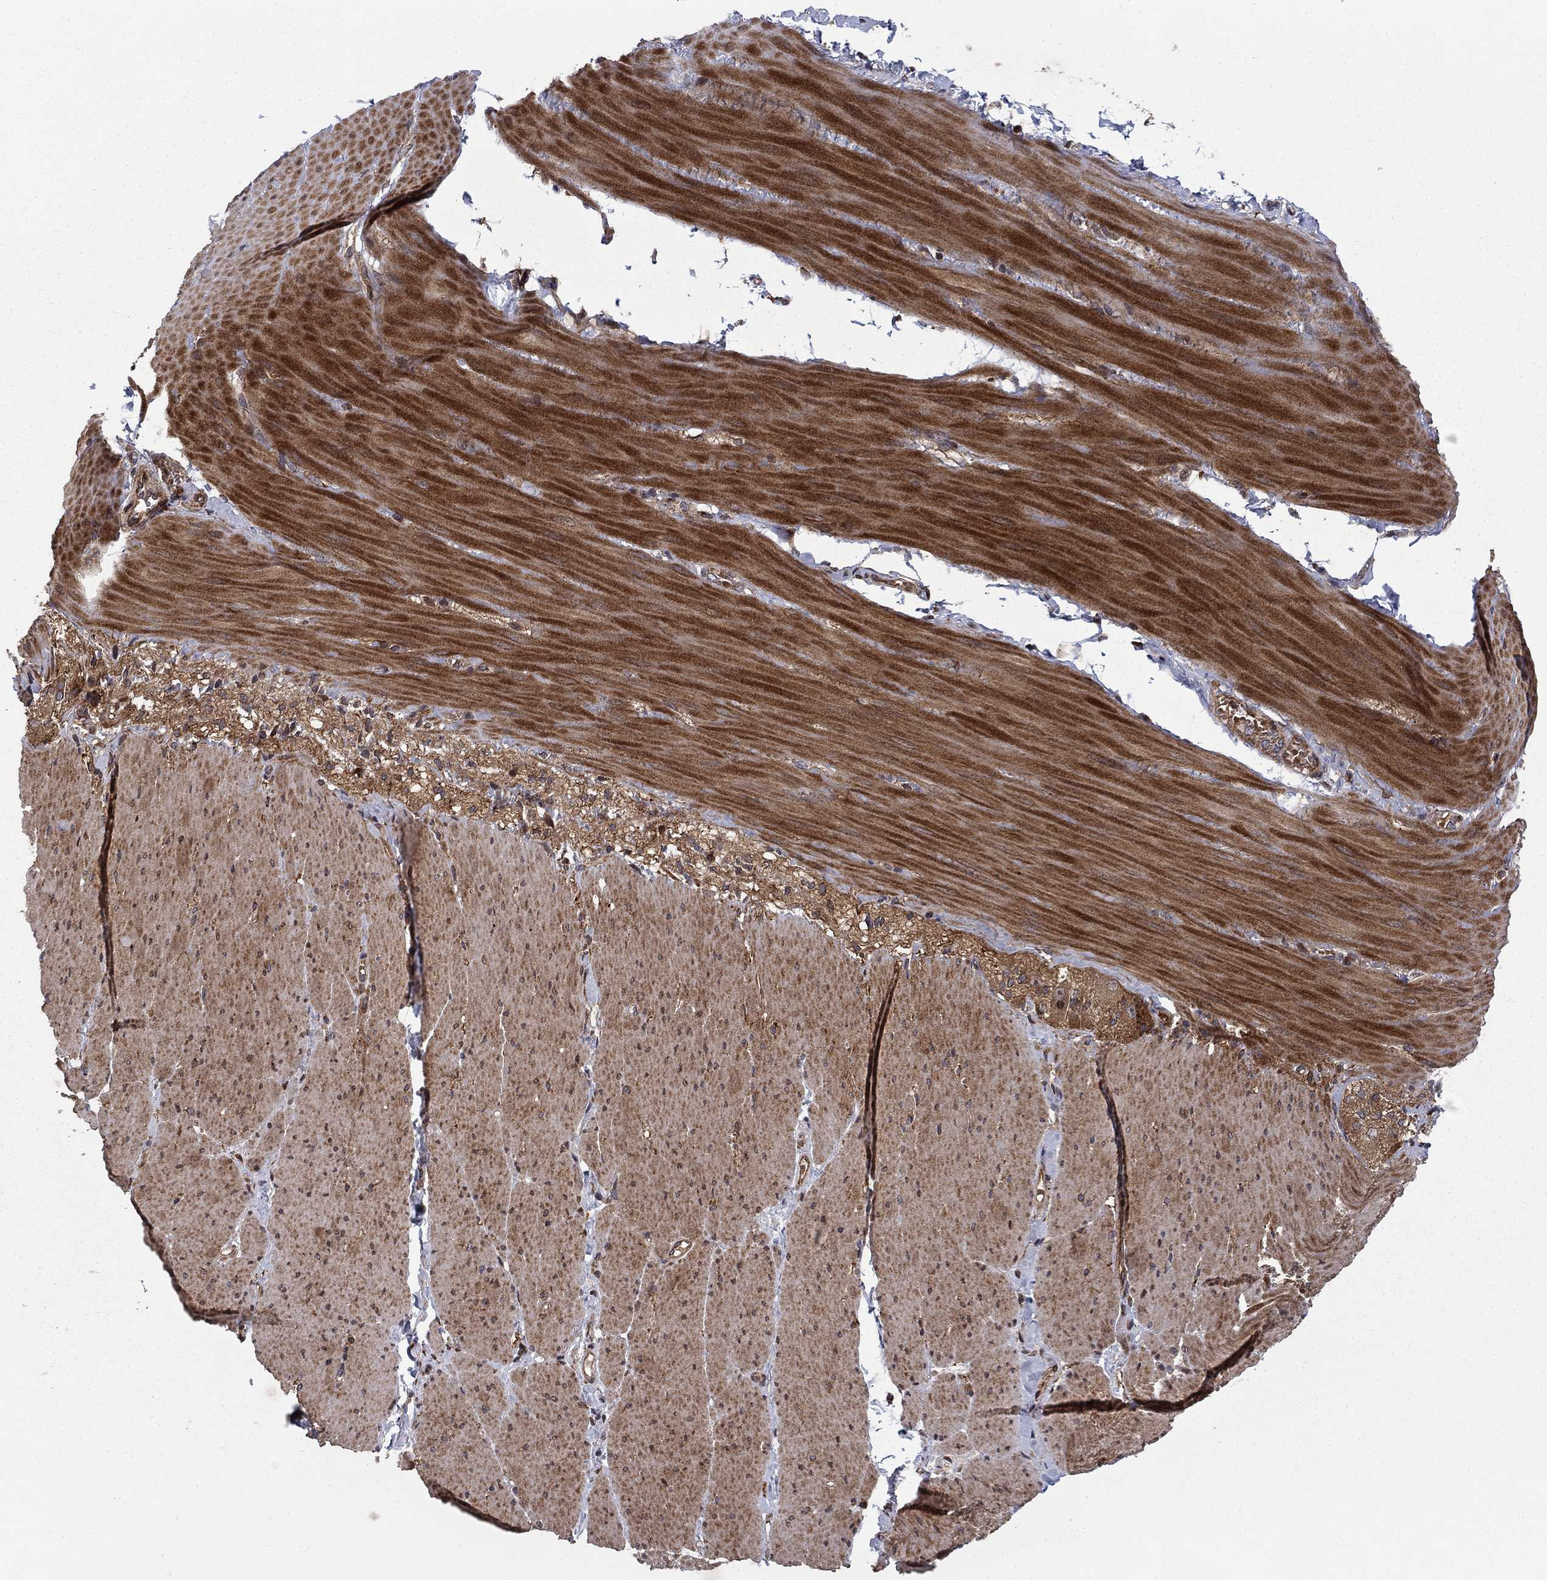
{"staining": {"intensity": "negative", "quantity": "none", "location": "none"}, "tissue": "adipose tissue", "cell_type": "Adipocytes", "image_type": "normal", "snomed": [{"axis": "morphology", "description": "Normal tissue, NOS"}, {"axis": "topography", "description": "Smooth muscle"}, {"axis": "topography", "description": "Duodenum"}, {"axis": "topography", "description": "Peripheral nerve tissue"}], "caption": "Adipose tissue stained for a protein using immunohistochemistry (IHC) displays no positivity adipocytes.", "gene": "HDAC4", "patient": {"sex": "female", "age": 61}}